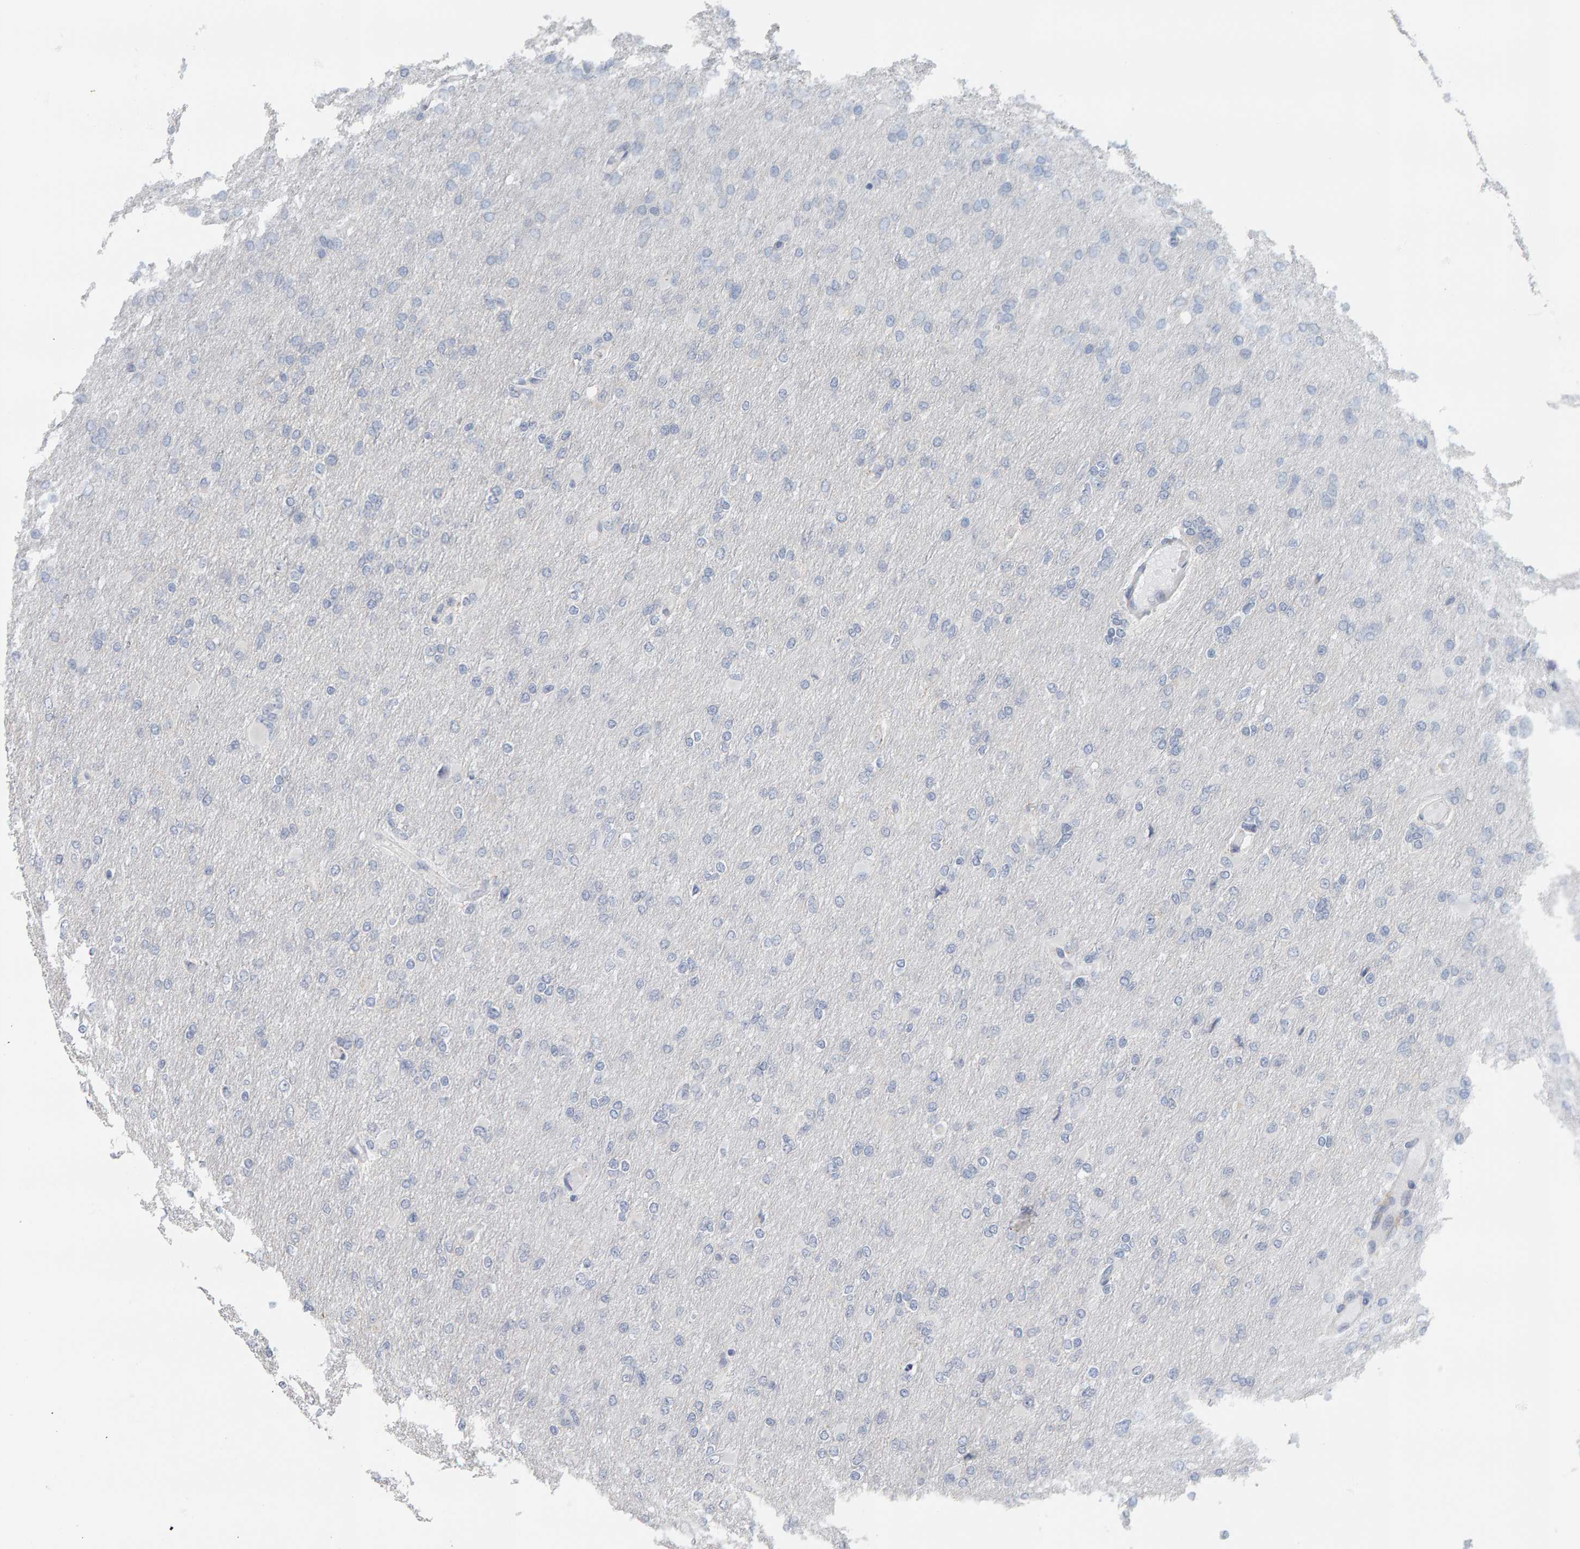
{"staining": {"intensity": "negative", "quantity": "none", "location": "none"}, "tissue": "glioma", "cell_type": "Tumor cells", "image_type": "cancer", "snomed": [{"axis": "morphology", "description": "Glioma, malignant, High grade"}, {"axis": "topography", "description": "Cerebral cortex"}], "caption": "Immunohistochemistry (IHC) photomicrograph of glioma stained for a protein (brown), which reveals no staining in tumor cells.", "gene": "ADHFE1", "patient": {"sex": "female", "age": 36}}